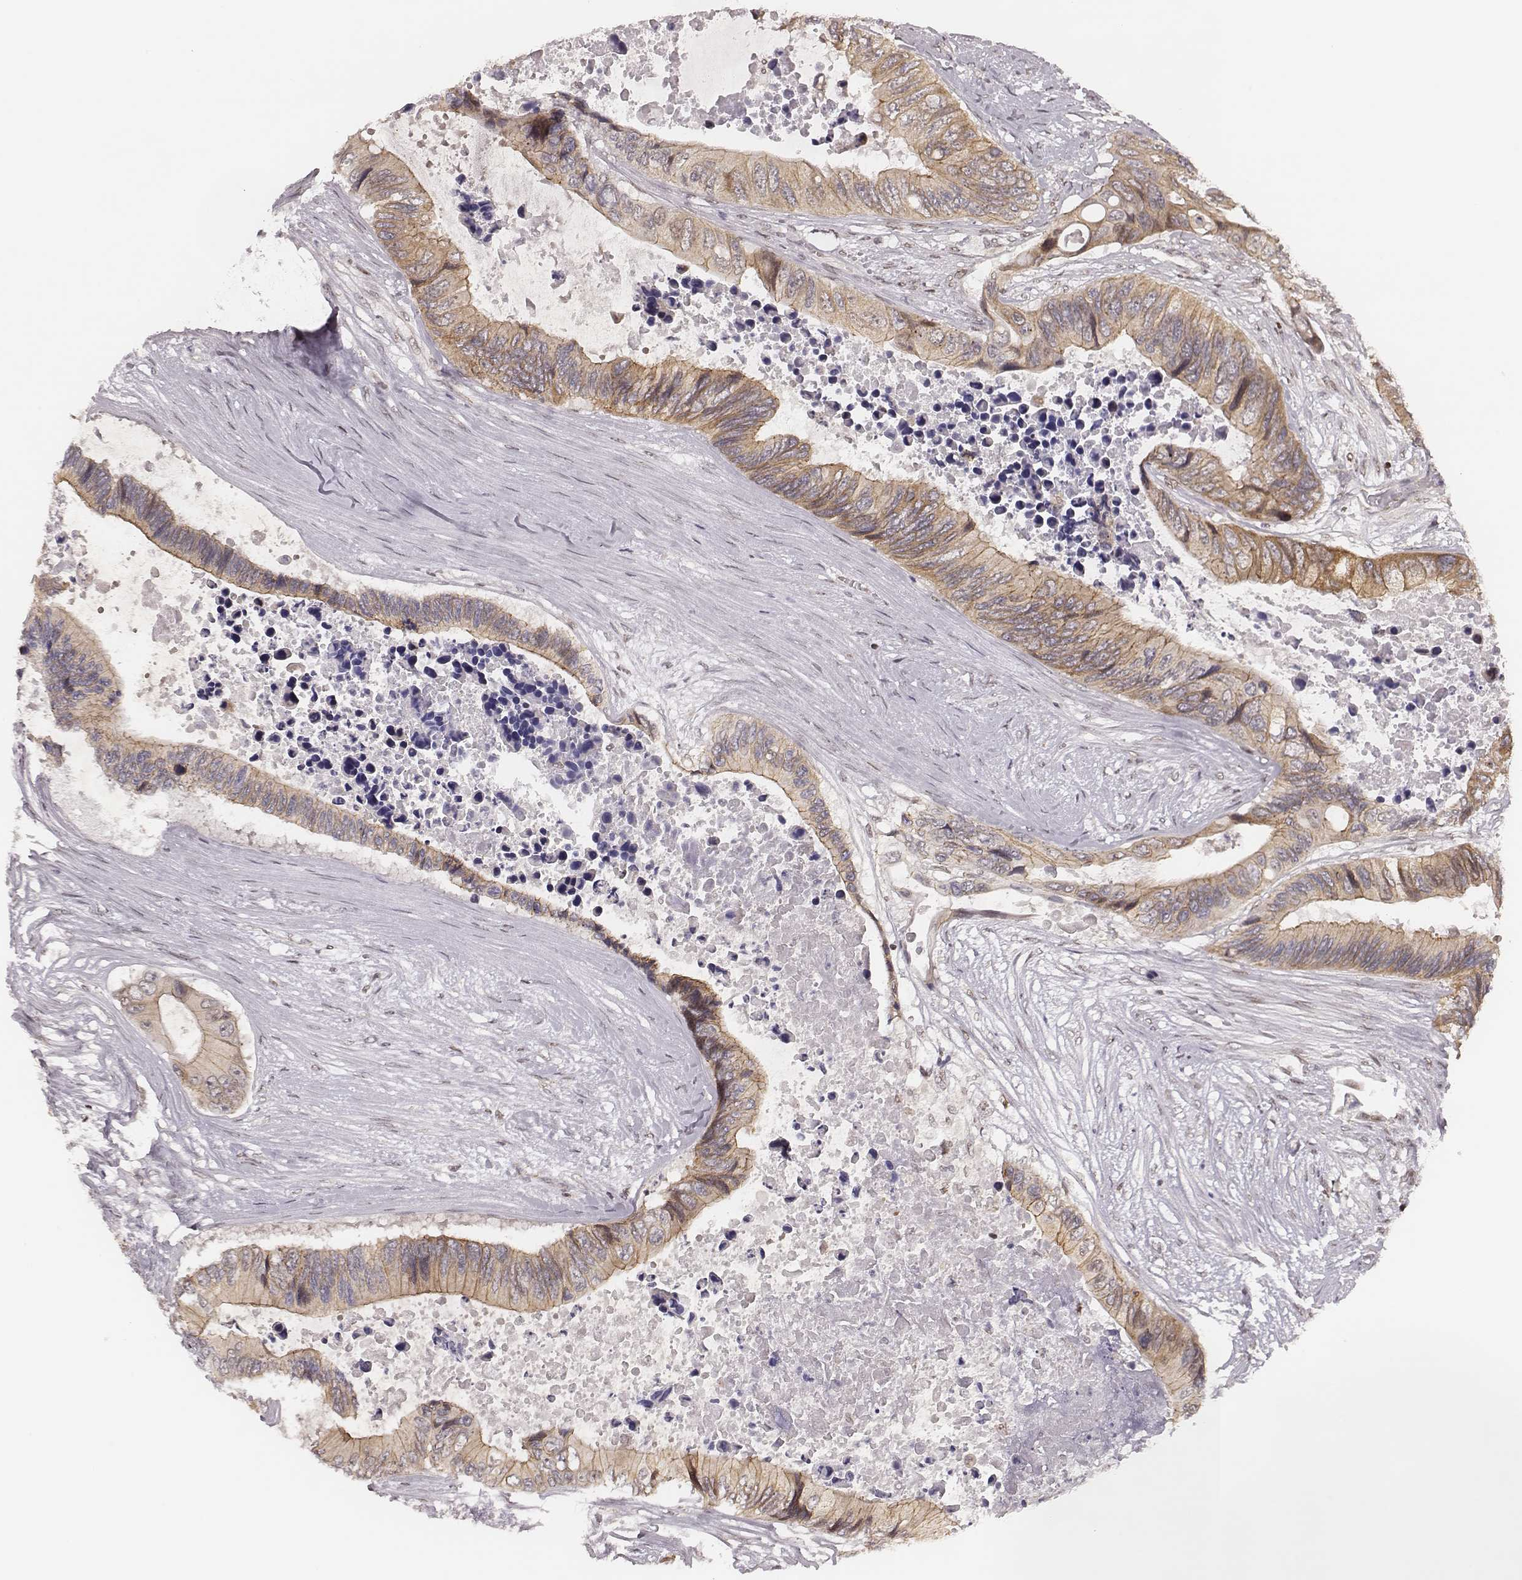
{"staining": {"intensity": "weak", "quantity": ">75%", "location": "cytoplasmic/membranous"}, "tissue": "colorectal cancer", "cell_type": "Tumor cells", "image_type": "cancer", "snomed": [{"axis": "morphology", "description": "Adenocarcinoma, NOS"}, {"axis": "topography", "description": "Rectum"}], "caption": "Weak cytoplasmic/membranous expression for a protein is seen in approximately >75% of tumor cells of adenocarcinoma (colorectal) using IHC.", "gene": "WDR59", "patient": {"sex": "male", "age": 63}}